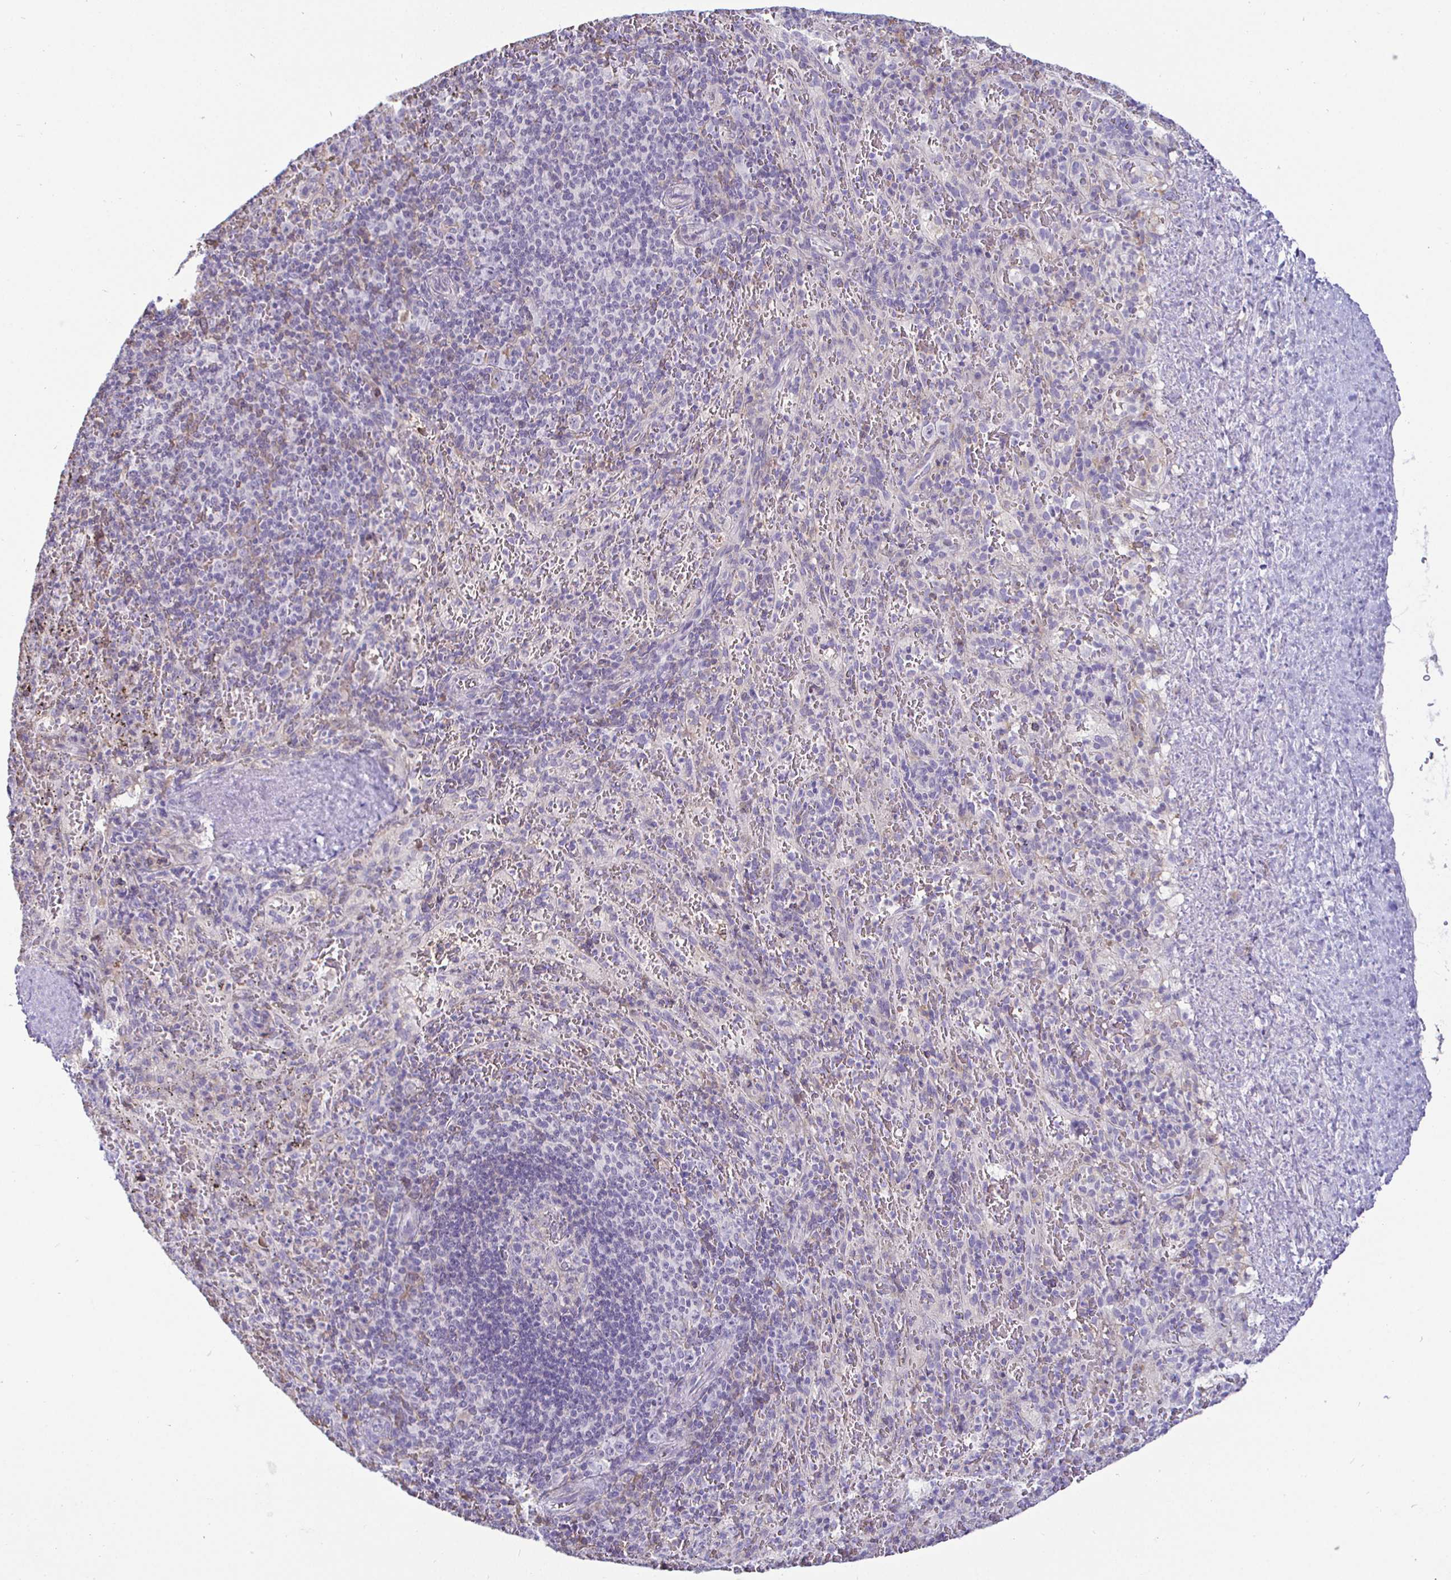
{"staining": {"intensity": "negative", "quantity": "none", "location": "none"}, "tissue": "spleen", "cell_type": "Cells in red pulp", "image_type": "normal", "snomed": [{"axis": "morphology", "description": "Normal tissue, NOS"}, {"axis": "topography", "description": "Spleen"}], "caption": "Image shows no significant protein positivity in cells in red pulp of unremarkable spleen. (DAB immunohistochemistry, high magnification).", "gene": "SIRPA", "patient": {"sex": "male", "age": 57}}